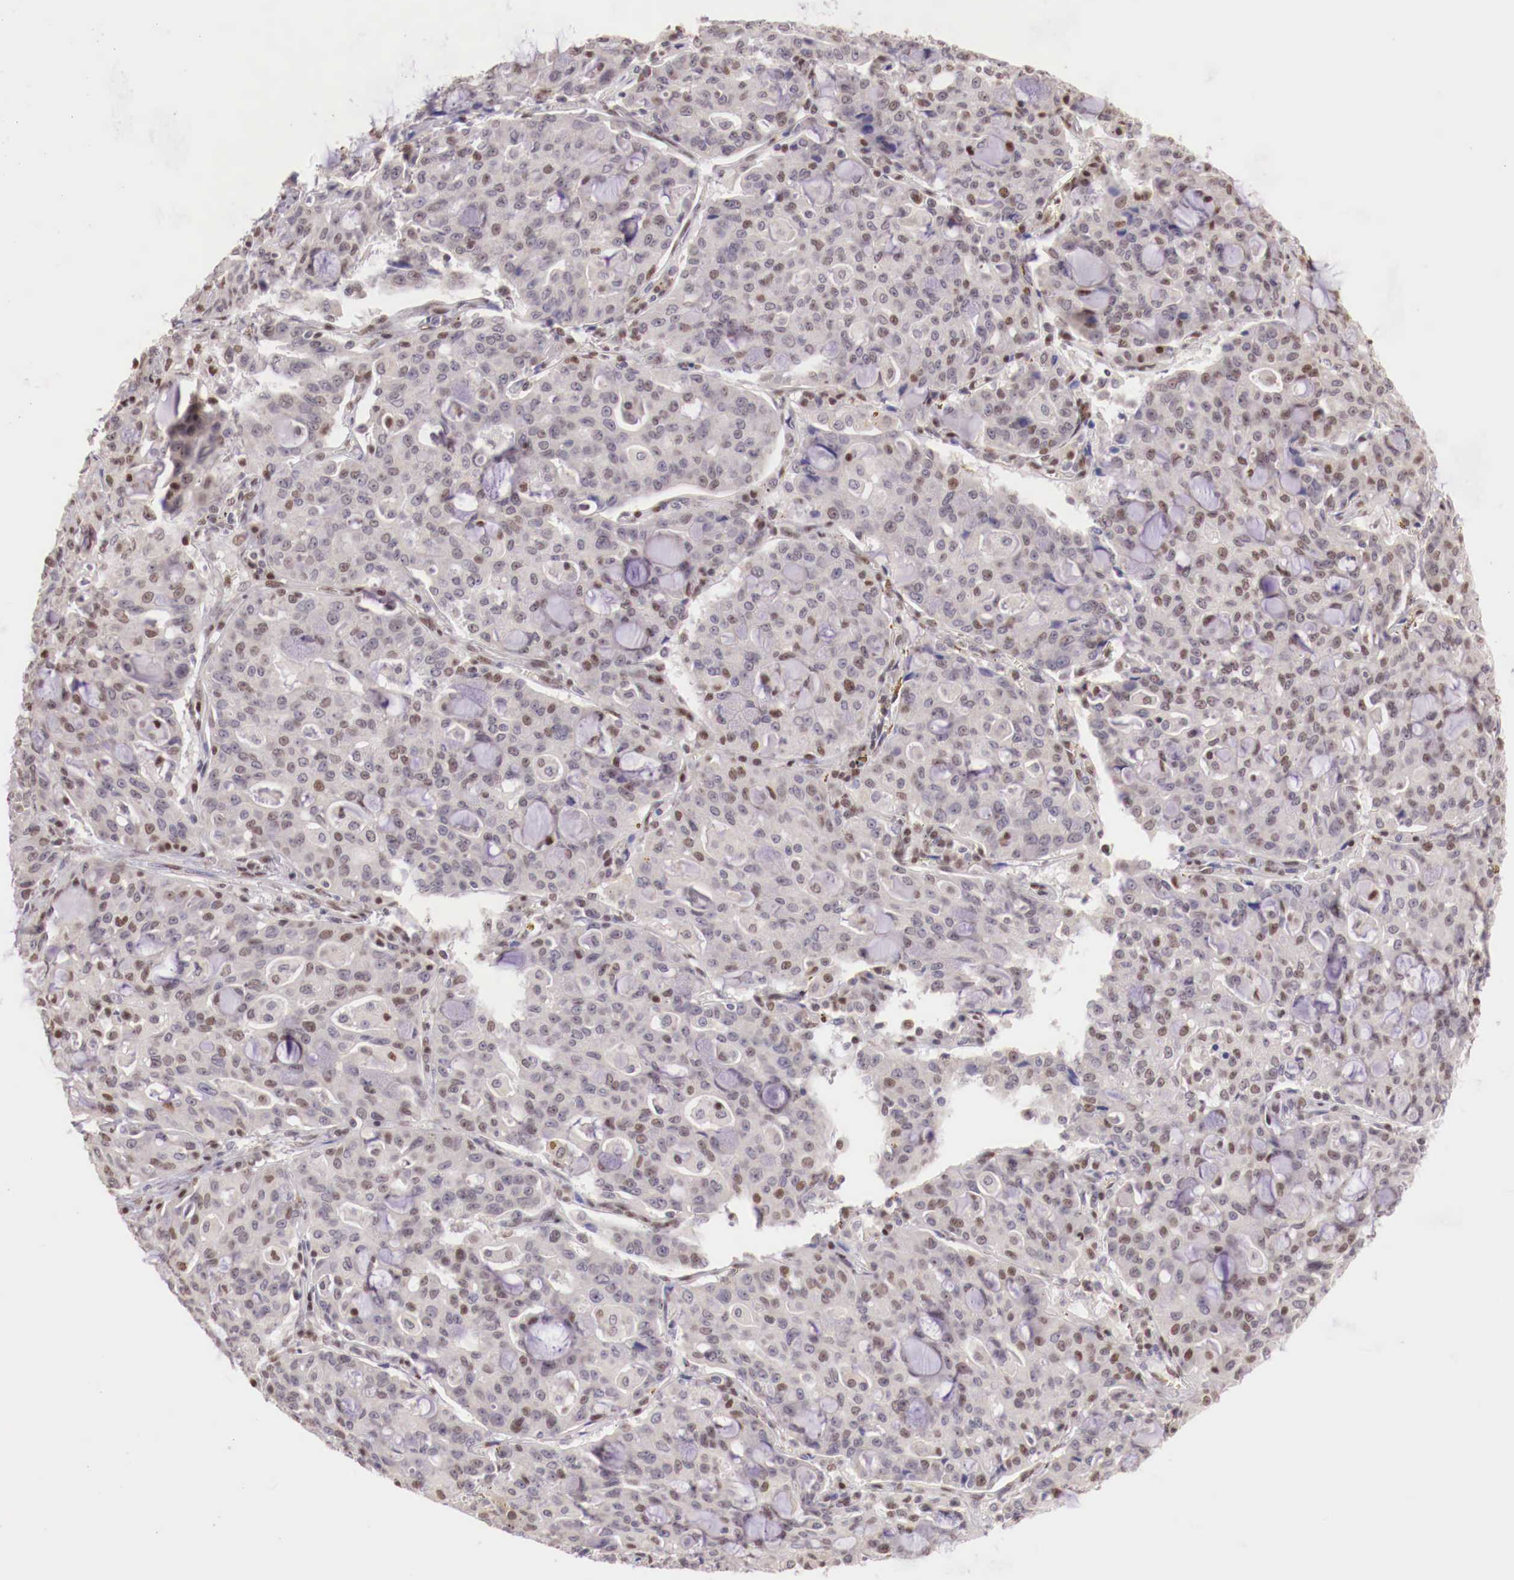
{"staining": {"intensity": "weak", "quantity": "<25%", "location": "nuclear"}, "tissue": "lung cancer", "cell_type": "Tumor cells", "image_type": "cancer", "snomed": [{"axis": "morphology", "description": "Adenocarcinoma, NOS"}, {"axis": "topography", "description": "Lung"}], "caption": "IHC image of neoplastic tissue: human lung cancer stained with DAB shows no significant protein staining in tumor cells.", "gene": "SP1", "patient": {"sex": "female", "age": 44}}